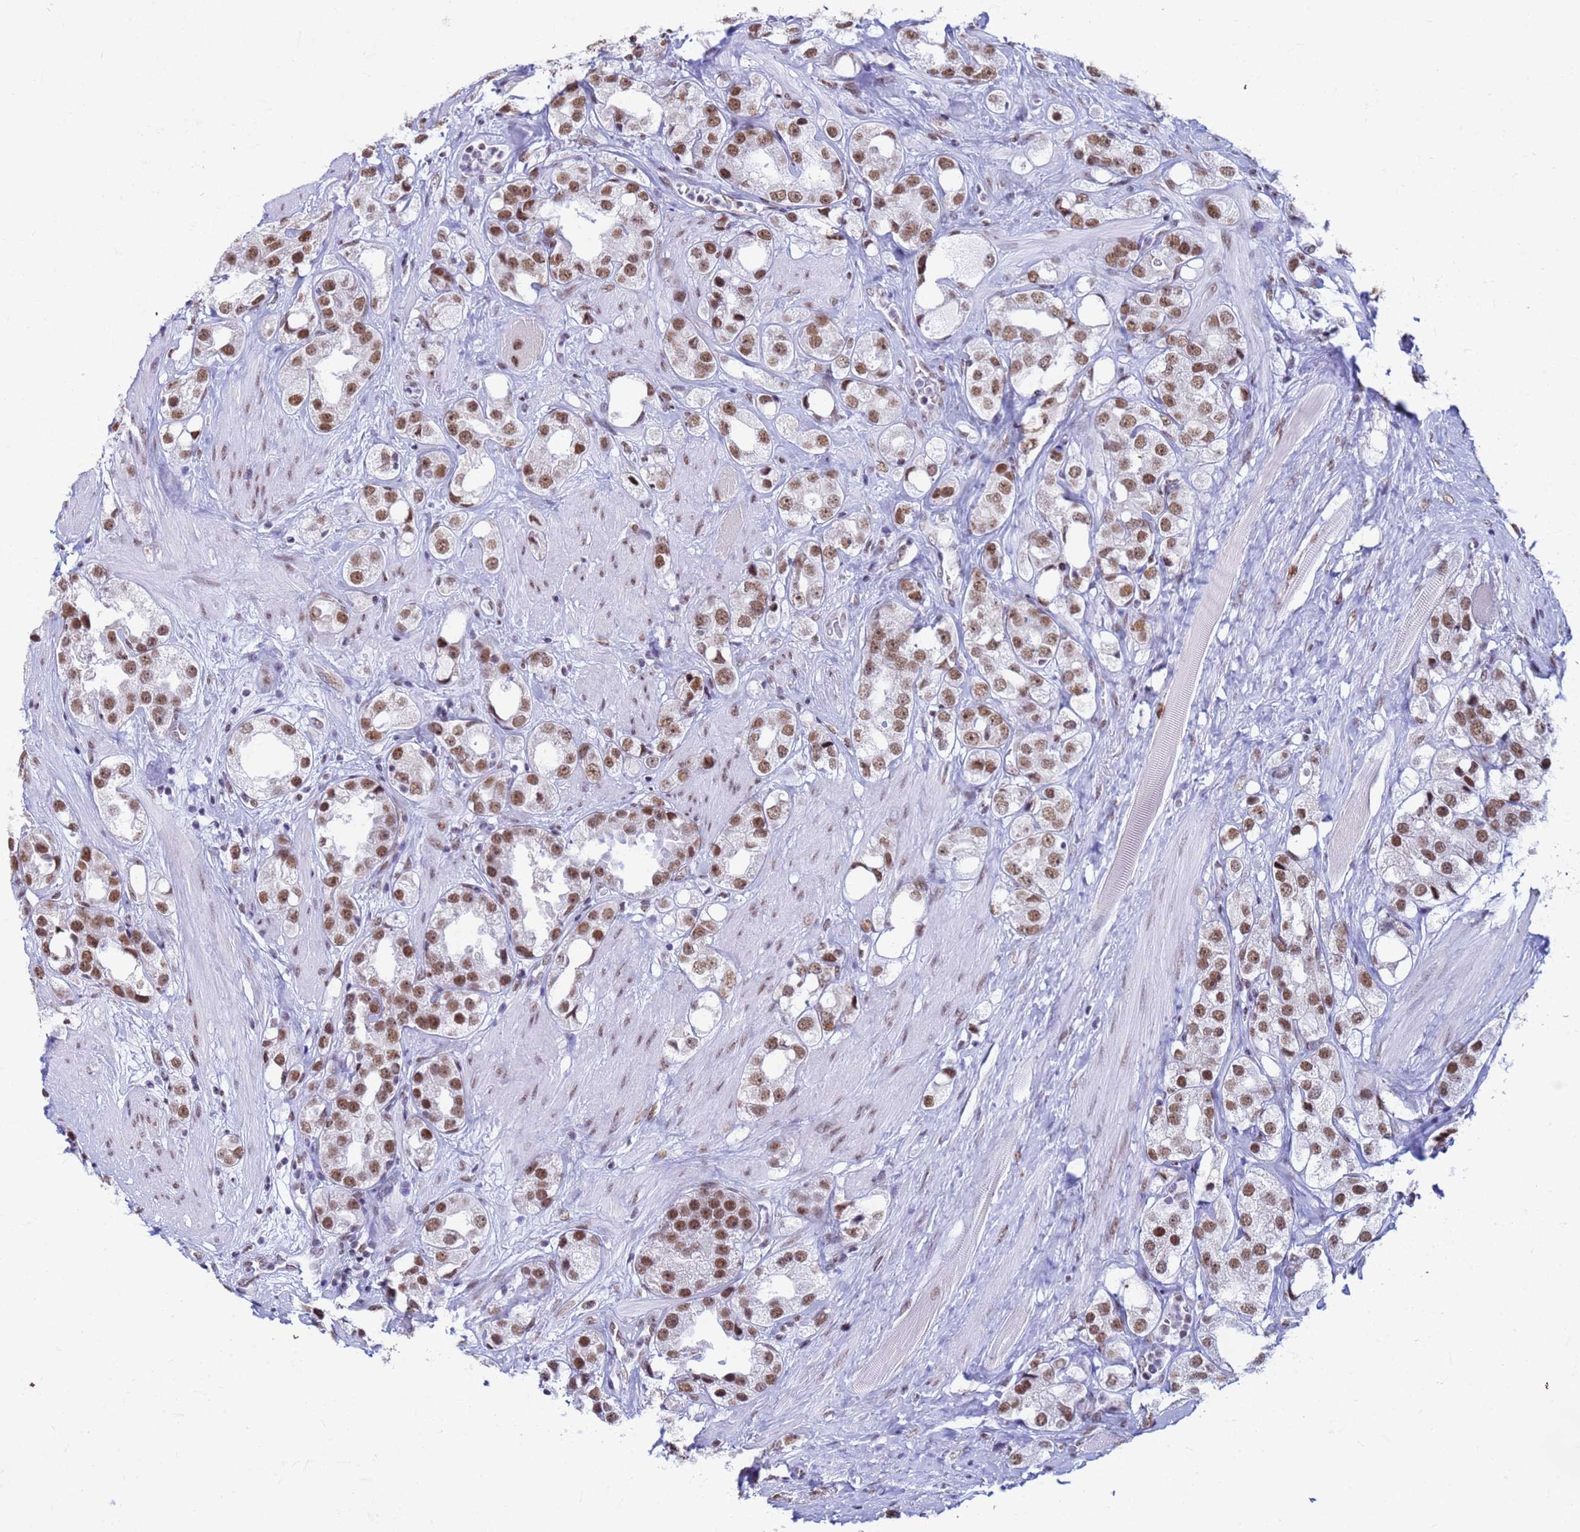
{"staining": {"intensity": "moderate", "quantity": ">75%", "location": "nuclear"}, "tissue": "prostate cancer", "cell_type": "Tumor cells", "image_type": "cancer", "snomed": [{"axis": "morphology", "description": "Adenocarcinoma, NOS"}, {"axis": "topography", "description": "Prostate"}], "caption": "Immunohistochemistry staining of prostate cancer, which reveals medium levels of moderate nuclear staining in approximately >75% of tumor cells indicating moderate nuclear protein staining. The staining was performed using DAB (3,3'-diaminobenzidine) (brown) for protein detection and nuclei were counterstained in hematoxylin (blue).", "gene": "FAM170B", "patient": {"sex": "male", "age": 79}}